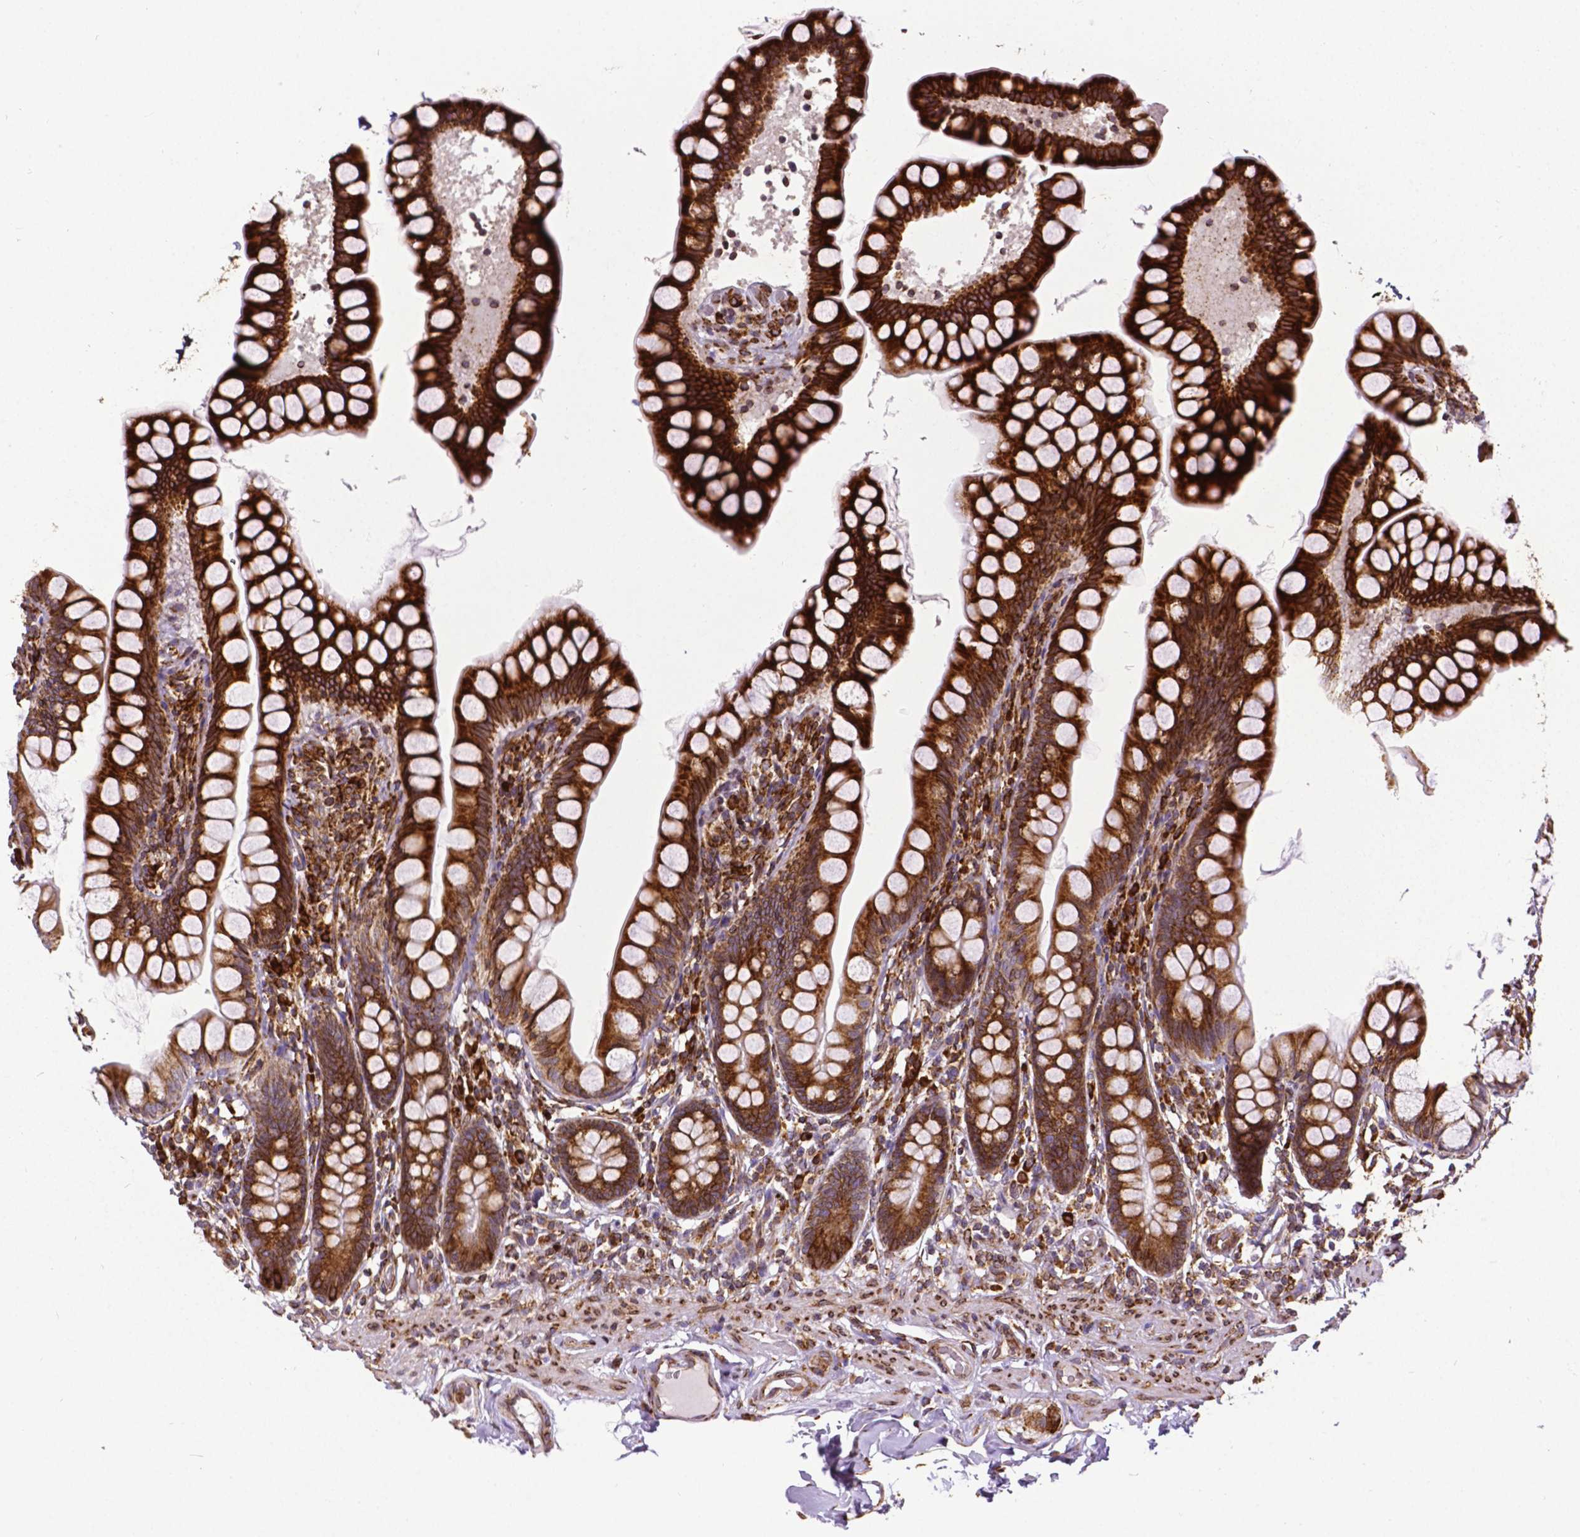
{"staining": {"intensity": "strong", "quantity": ">75%", "location": "cytoplasmic/membranous"}, "tissue": "small intestine", "cell_type": "Glandular cells", "image_type": "normal", "snomed": [{"axis": "morphology", "description": "Normal tissue, NOS"}, {"axis": "topography", "description": "Small intestine"}], "caption": "This micrograph displays immunohistochemistry (IHC) staining of normal small intestine, with high strong cytoplasmic/membranous expression in approximately >75% of glandular cells.", "gene": "MTDH", "patient": {"sex": "male", "age": 70}}